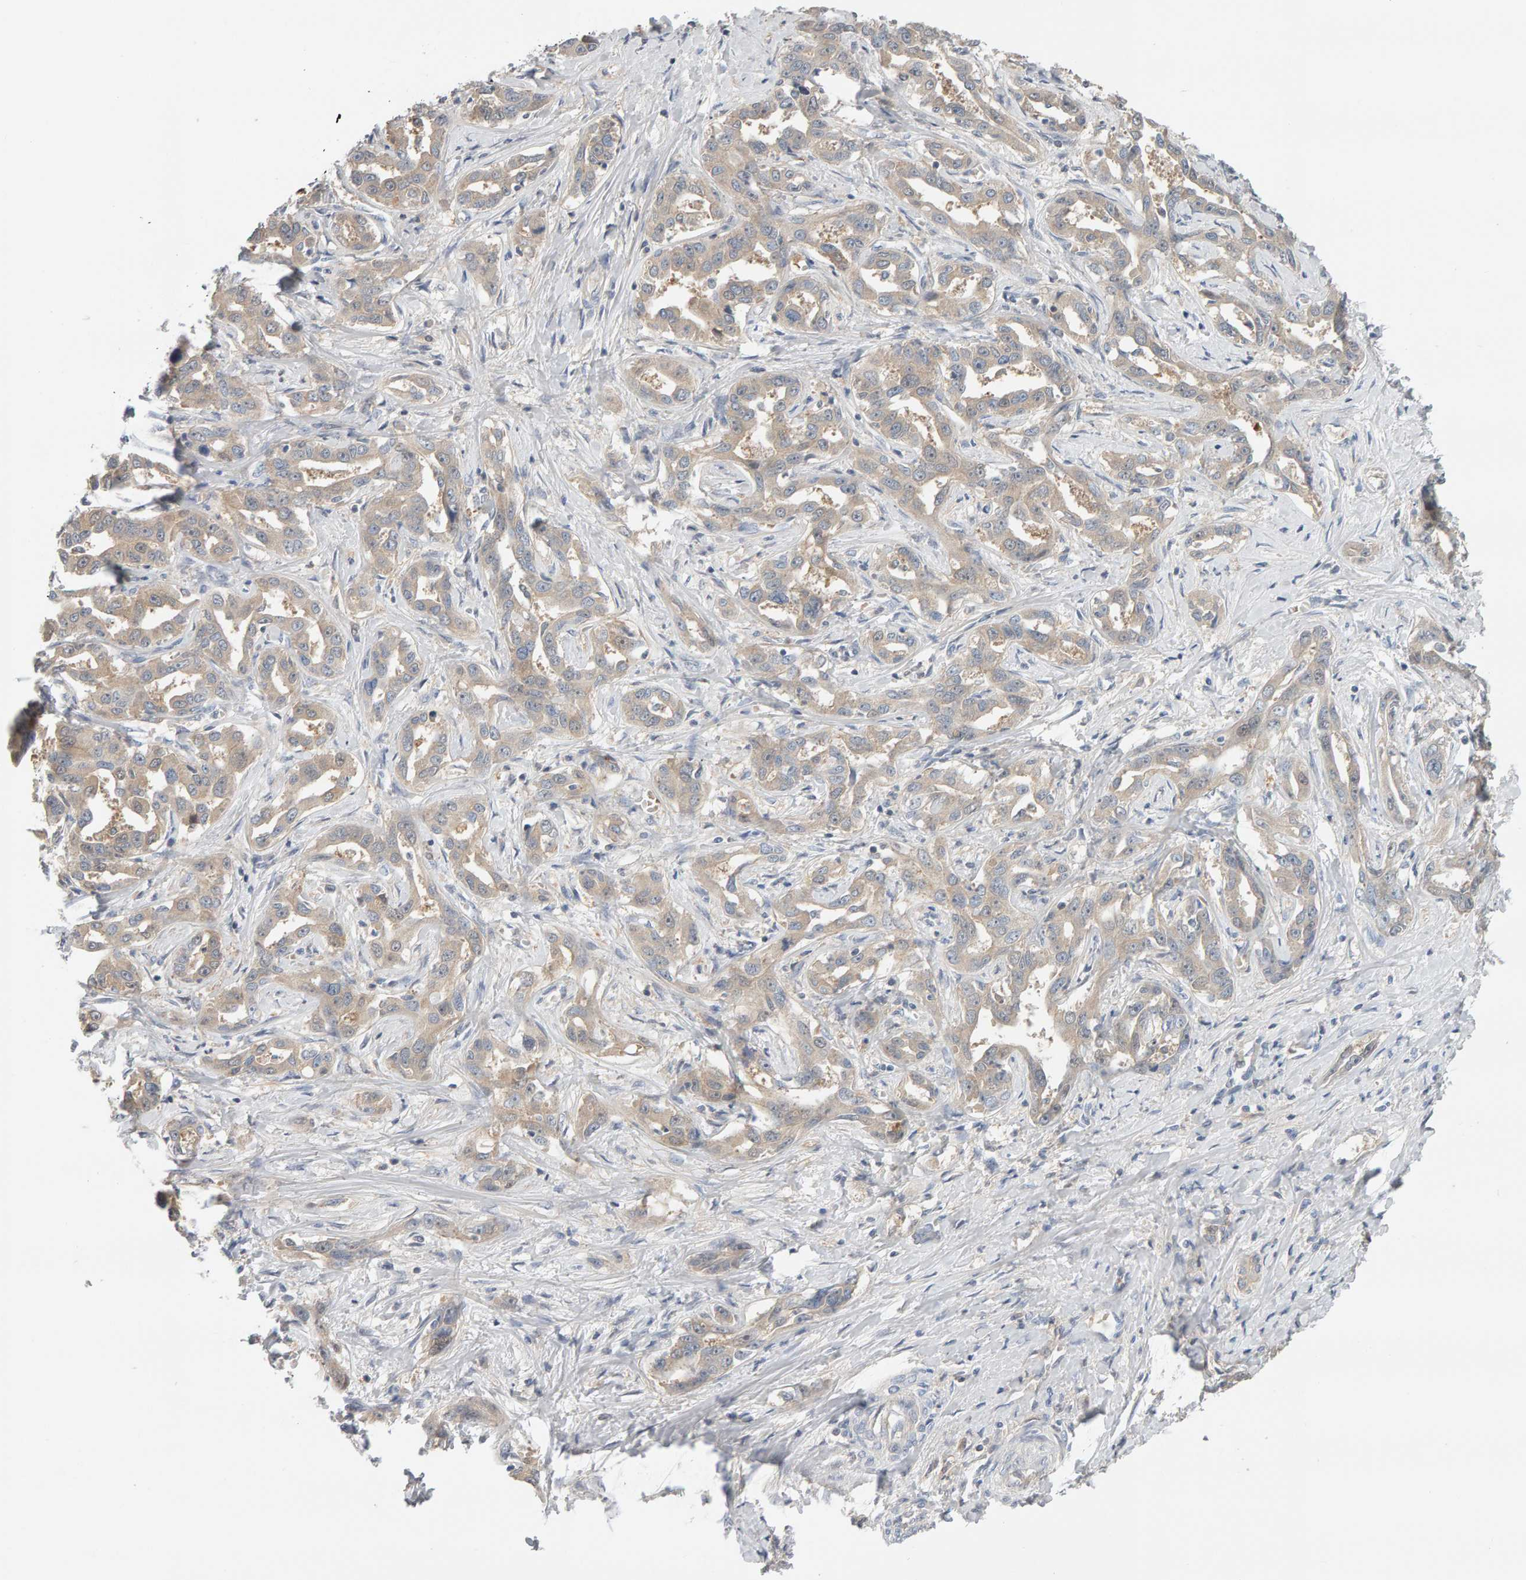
{"staining": {"intensity": "weak", "quantity": "<25%", "location": "cytoplasmic/membranous"}, "tissue": "liver cancer", "cell_type": "Tumor cells", "image_type": "cancer", "snomed": [{"axis": "morphology", "description": "Cholangiocarcinoma"}, {"axis": "topography", "description": "Liver"}], "caption": "Histopathology image shows no significant protein positivity in tumor cells of cholangiocarcinoma (liver). The staining is performed using DAB (3,3'-diaminobenzidine) brown chromogen with nuclei counter-stained in using hematoxylin.", "gene": "GFUS", "patient": {"sex": "male", "age": 59}}